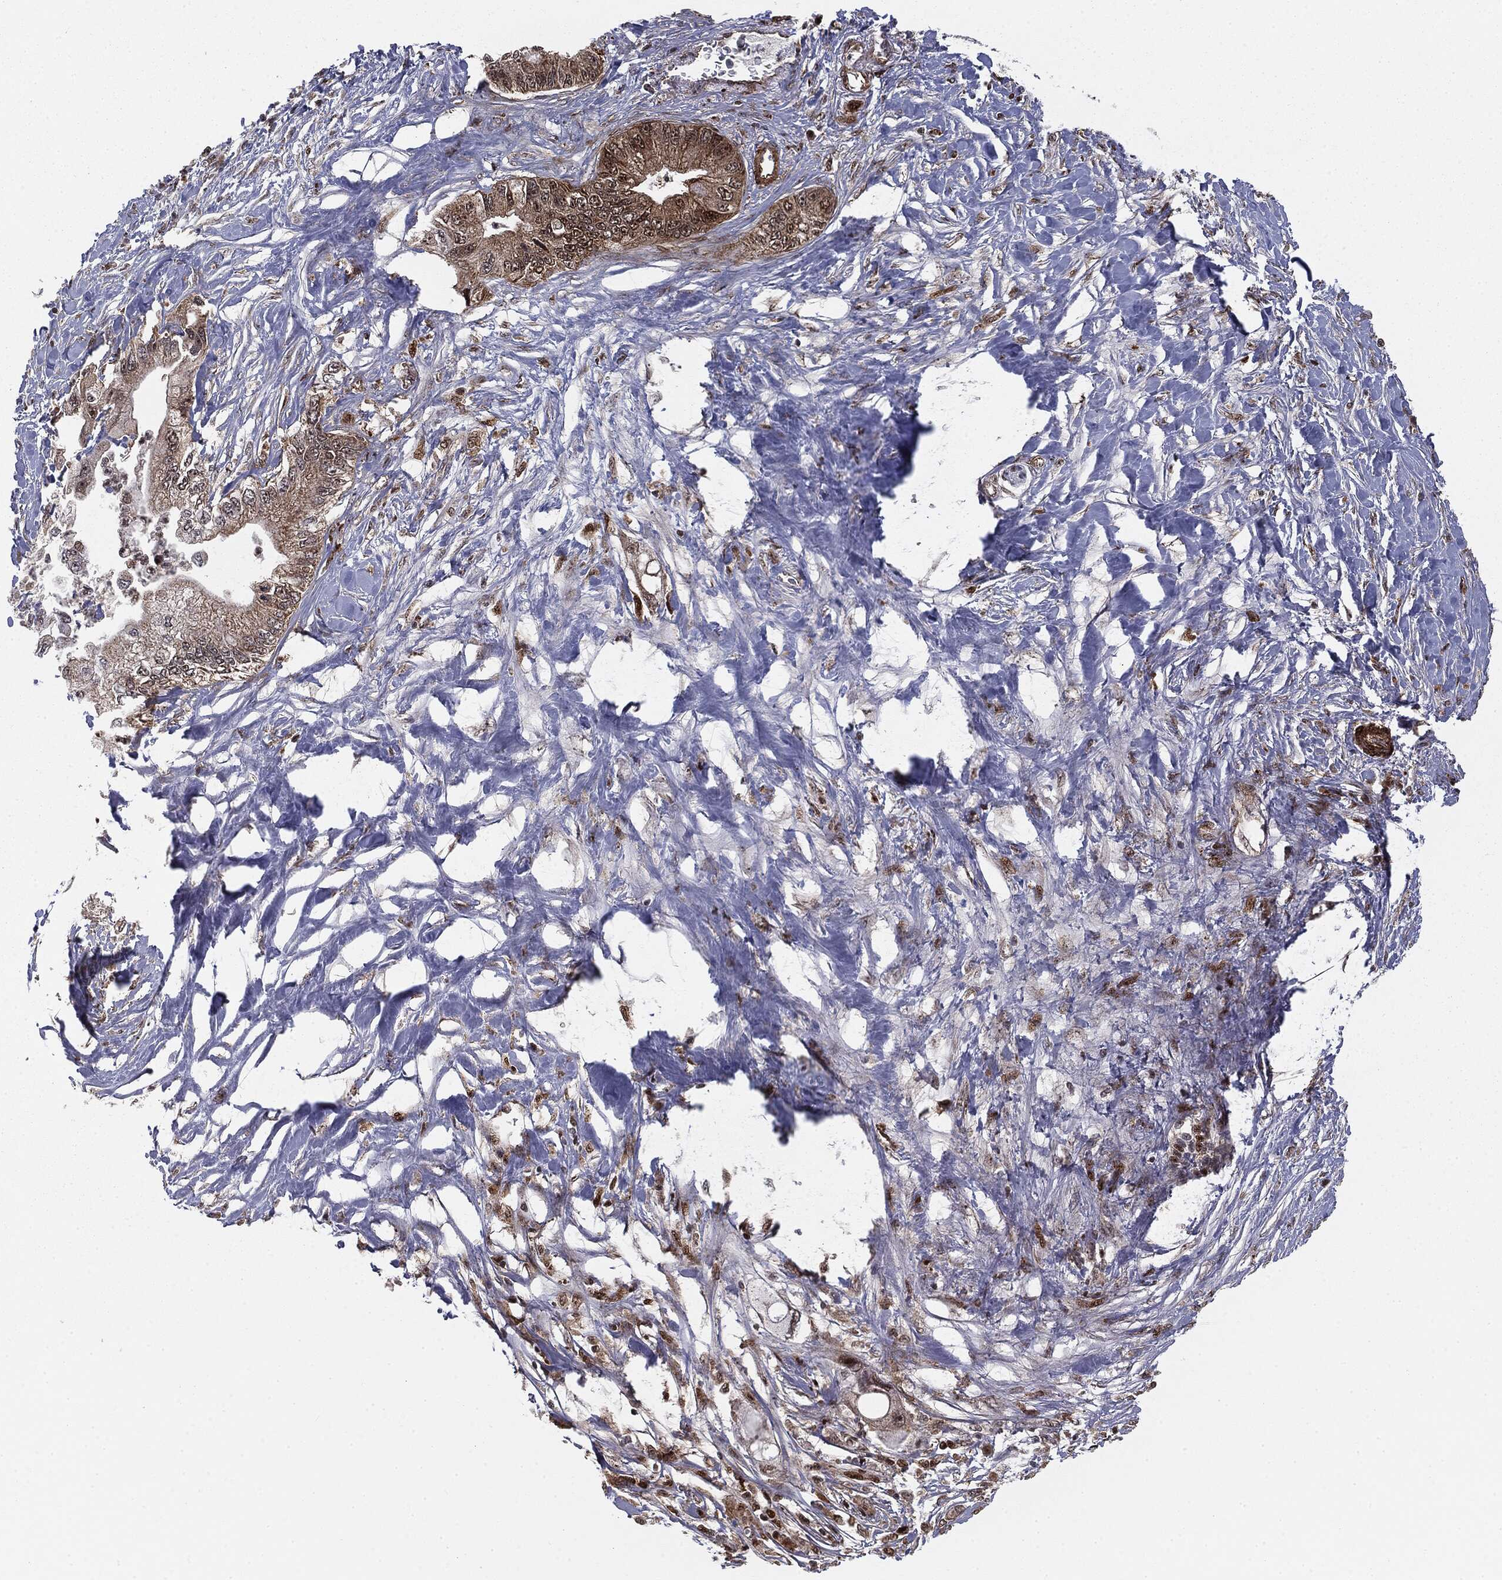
{"staining": {"intensity": "moderate", "quantity": "25%-75%", "location": "cytoplasmic/membranous,nuclear"}, "tissue": "pancreatic cancer", "cell_type": "Tumor cells", "image_type": "cancer", "snomed": [{"axis": "morphology", "description": "Adenocarcinoma, NOS"}, {"axis": "topography", "description": "Pancreas"}], "caption": "Immunohistochemical staining of human pancreatic cancer displays moderate cytoplasmic/membranous and nuclear protein positivity in about 25%-75% of tumor cells.", "gene": "PTEN", "patient": {"sex": "male", "age": 61}}